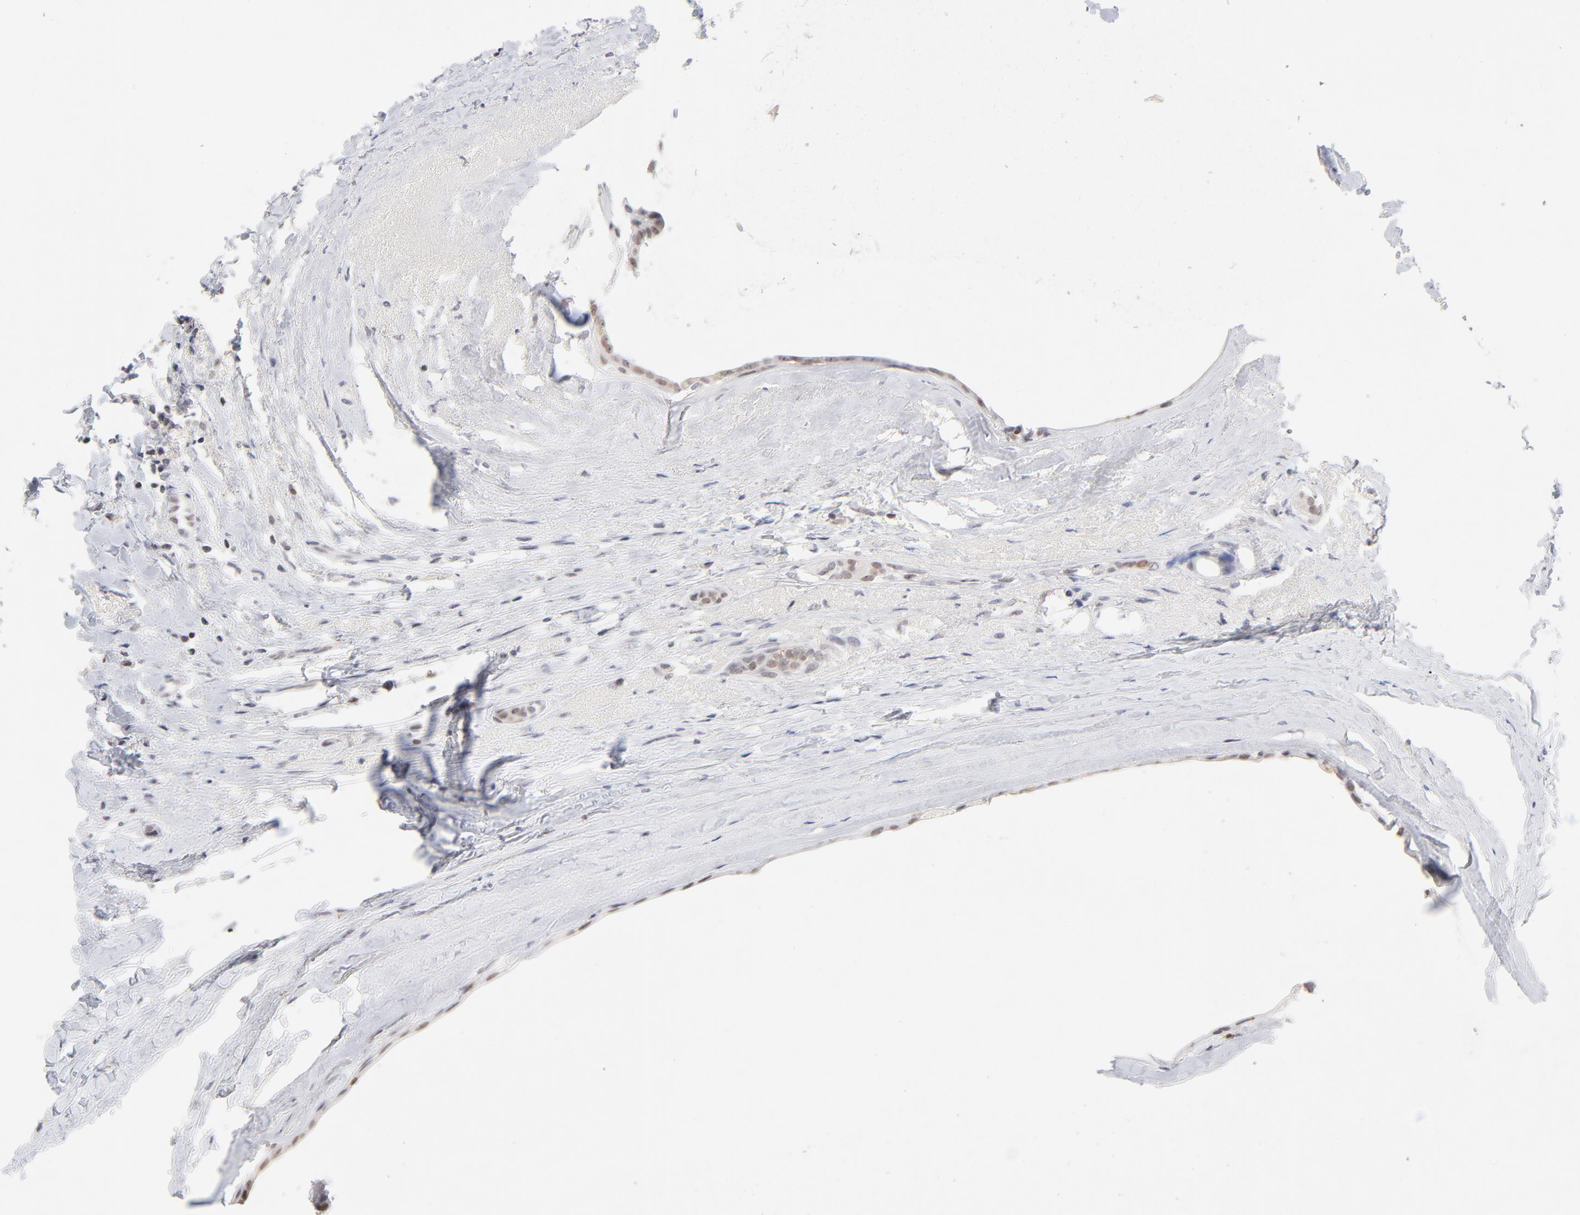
{"staining": {"intensity": "weak", "quantity": "25%-75%", "location": "nuclear"}, "tissue": "breast cancer", "cell_type": "Tumor cells", "image_type": "cancer", "snomed": [{"axis": "morphology", "description": "Duct carcinoma"}, {"axis": "topography", "description": "Breast"}], "caption": "DAB immunohistochemical staining of breast cancer reveals weak nuclear protein positivity in approximately 25%-75% of tumor cells.", "gene": "ORC2", "patient": {"sex": "female", "age": 54}}